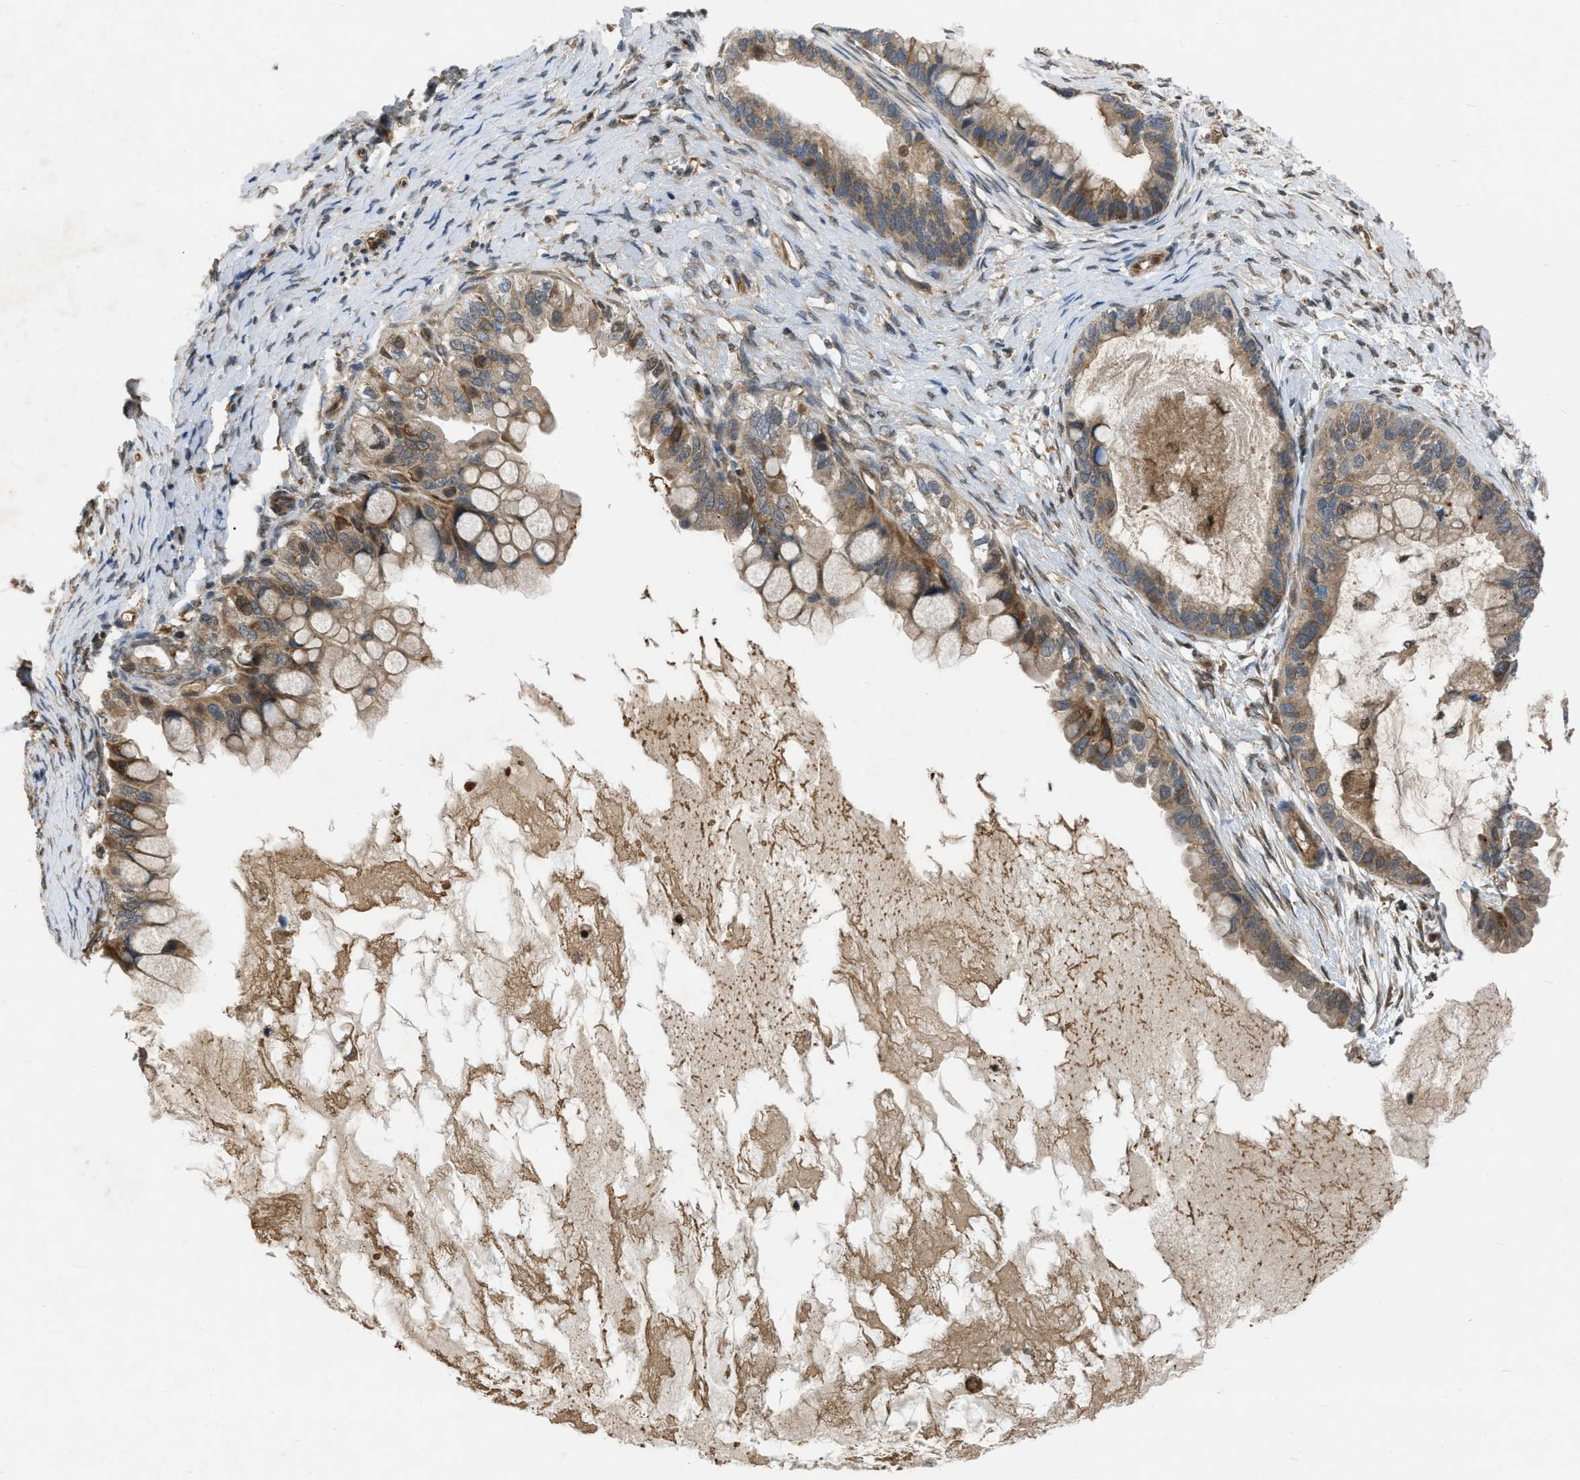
{"staining": {"intensity": "moderate", "quantity": ">75%", "location": "cytoplasmic/membranous"}, "tissue": "ovarian cancer", "cell_type": "Tumor cells", "image_type": "cancer", "snomed": [{"axis": "morphology", "description": "Cystadenocarcinoma, mucinous, NOS"}, {"axis": "topography", "description": "Ovary"}], "caption": "Immunohistochemistry histopathology image of human ovarian cancer stained for a protein (brown), which reveals medium levels of moderate cytoplasmic/membranous positivity in approximately >75% of tumor cells.", "gene": "BCL7C", "patient": {"sex": "female", "age": 80}}